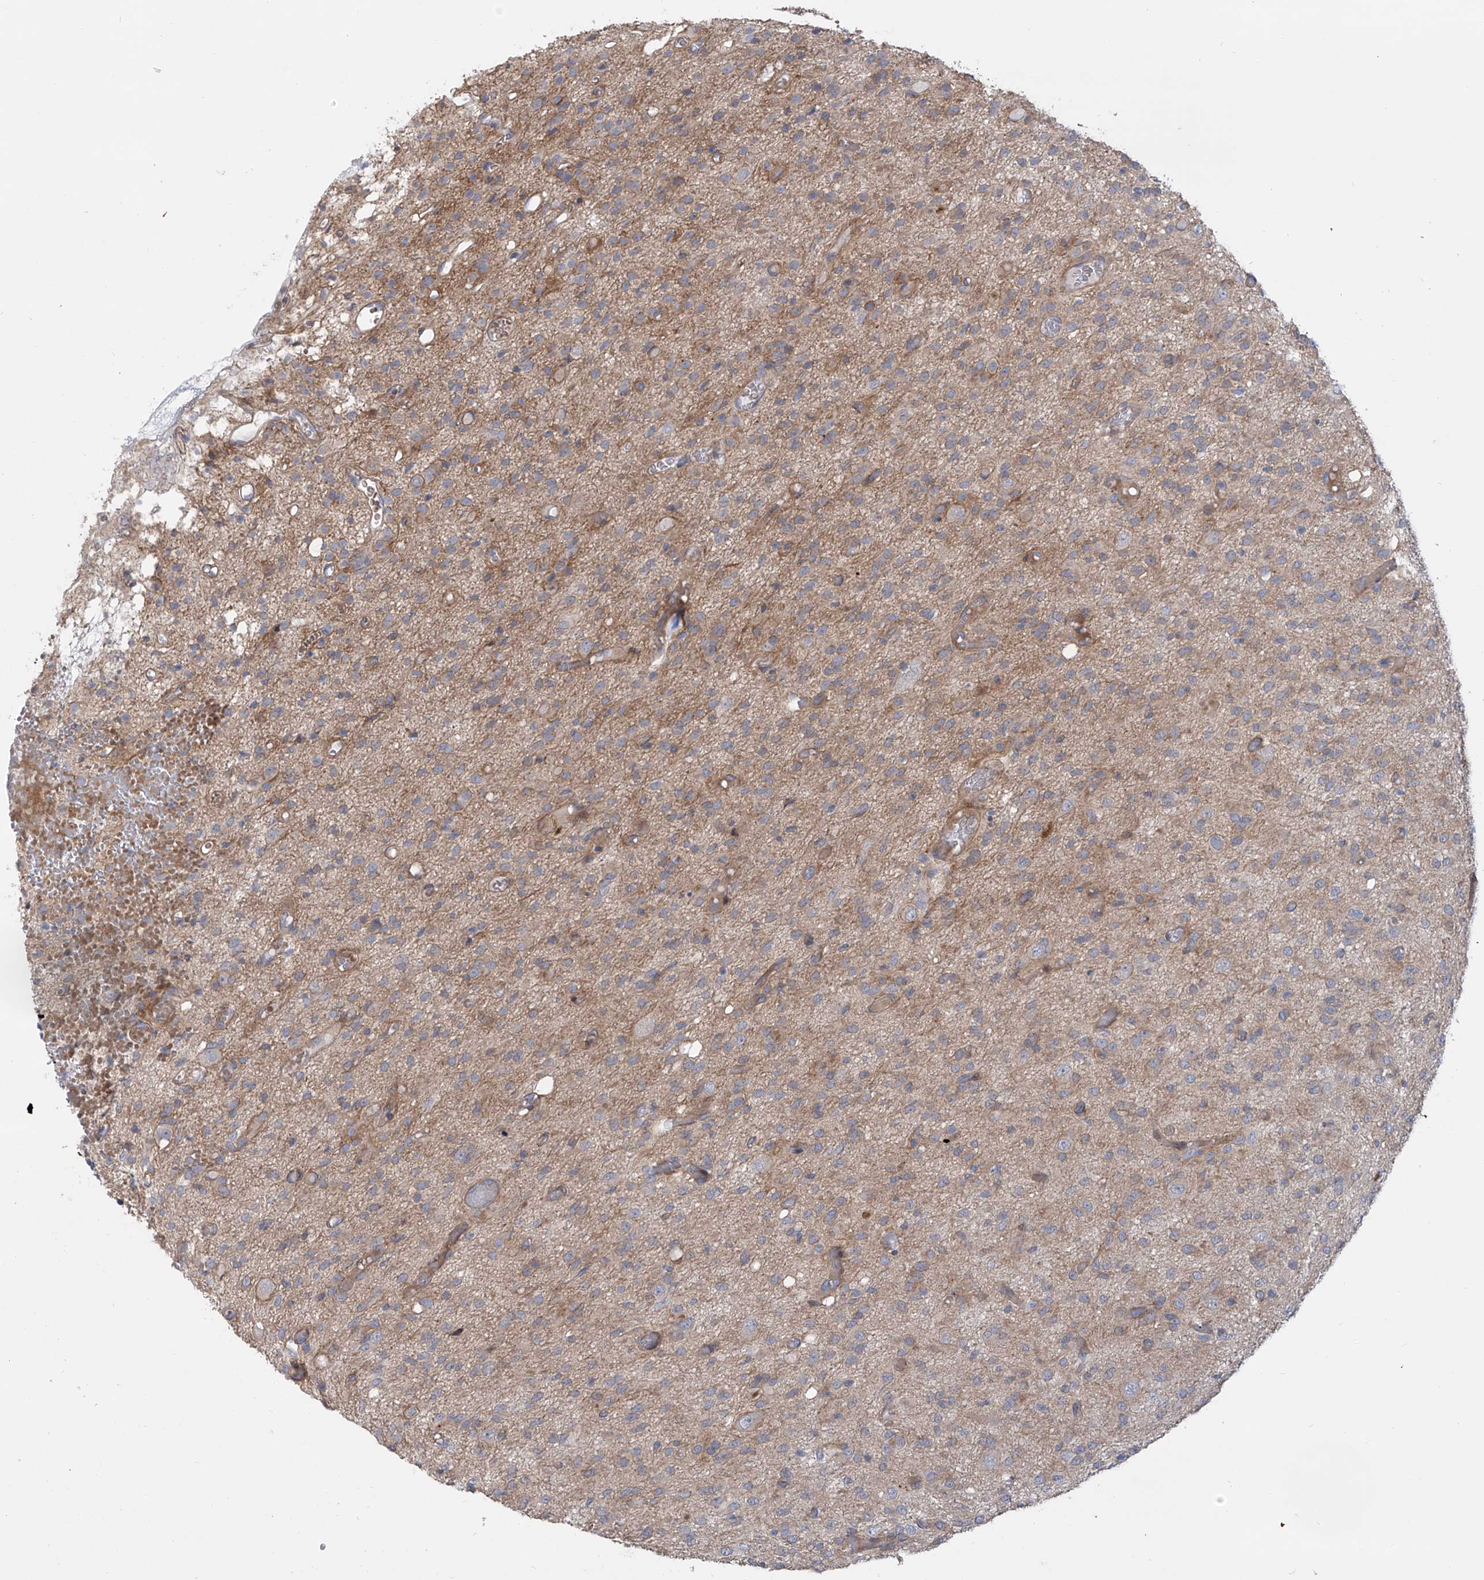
{"staining": {"intensity": "negative", "quantity": "none", "location": "none"}, "tissue": "glioma", "cell_type": "Tumor cells", "image_type": "cancer", "snomed": [{"axis": "morphology", "description": "Glioma, malignant, High grade"}, {"axis": "topography", "description": "Brain"}], "caption": "Immunohistochemistry (IHC) histopathology image of neoplastic tissue: human malignant high-grade glioma stained with DAB (3,3'-diaminobenzidine) demonstrates no significant protein staining in tumor cells. (Stains: DAB (3,3'-diaminobenzidine) immunohistochemistry with hematoxylin counter stain, Microscopy: brightfield microscopy at high magnification).", "gene": "LRRC1", "patient": {"sex": "female", "age": 59}}